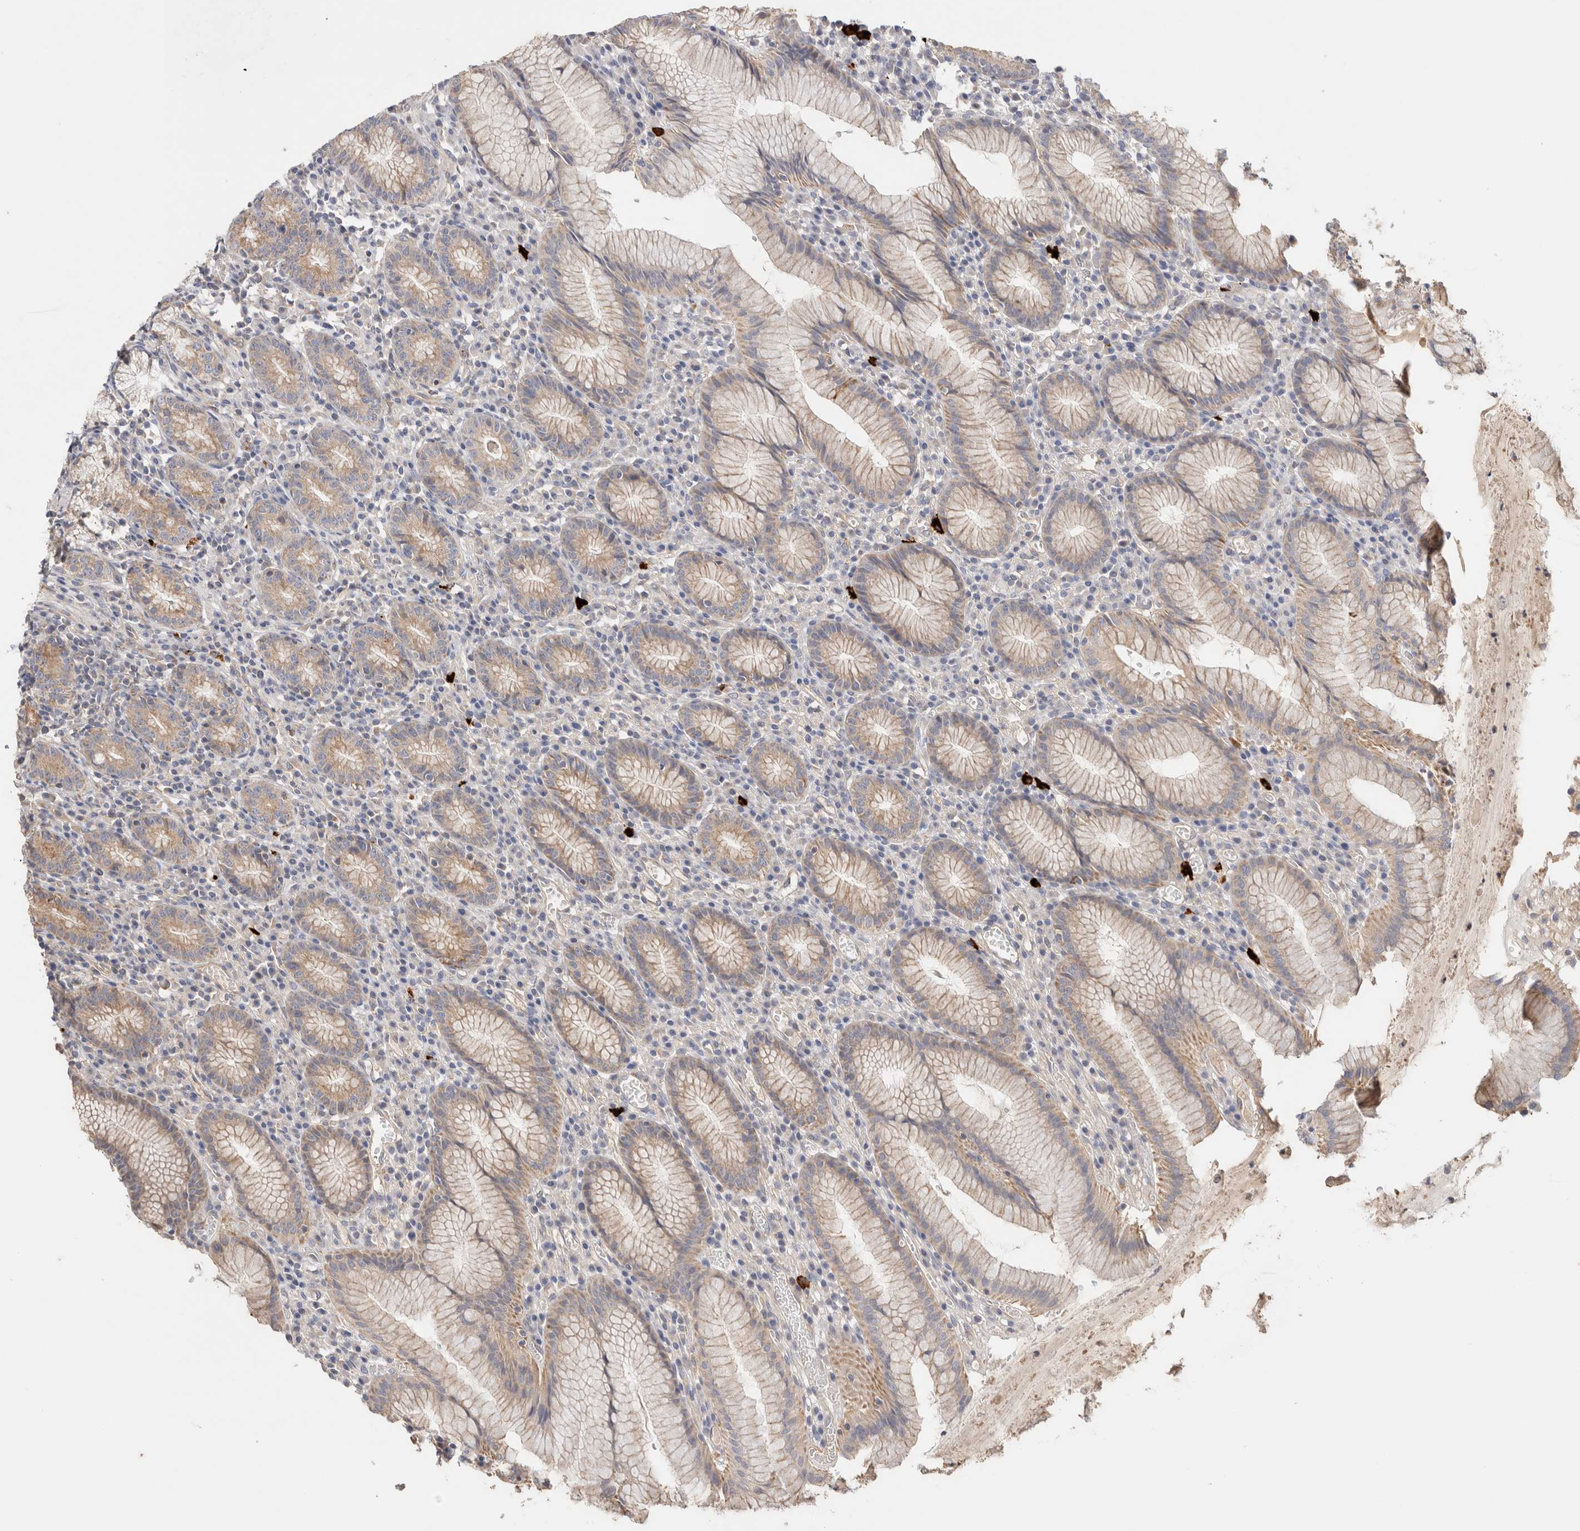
{"staining": {"intensity": "moderate", "quantity": "25%-75%", "location": "cytoplasmic/membranous"}, "tissue": "stomach", "cell_type": "Glandular cells", "image_type": "normal", "snomed": [{"axis": "morphology", "description": "Normal tissue, NOS"}, {"axis": "topography", "description": "Stomach"}], "caption": "Protein analysis of benign stomach reveals moderate cytoplasmic/membranous staining in about 25%-75% of glandular cells.", "gene": "B3GNTL1", "patient": {"sex": "male", "age": 55}}